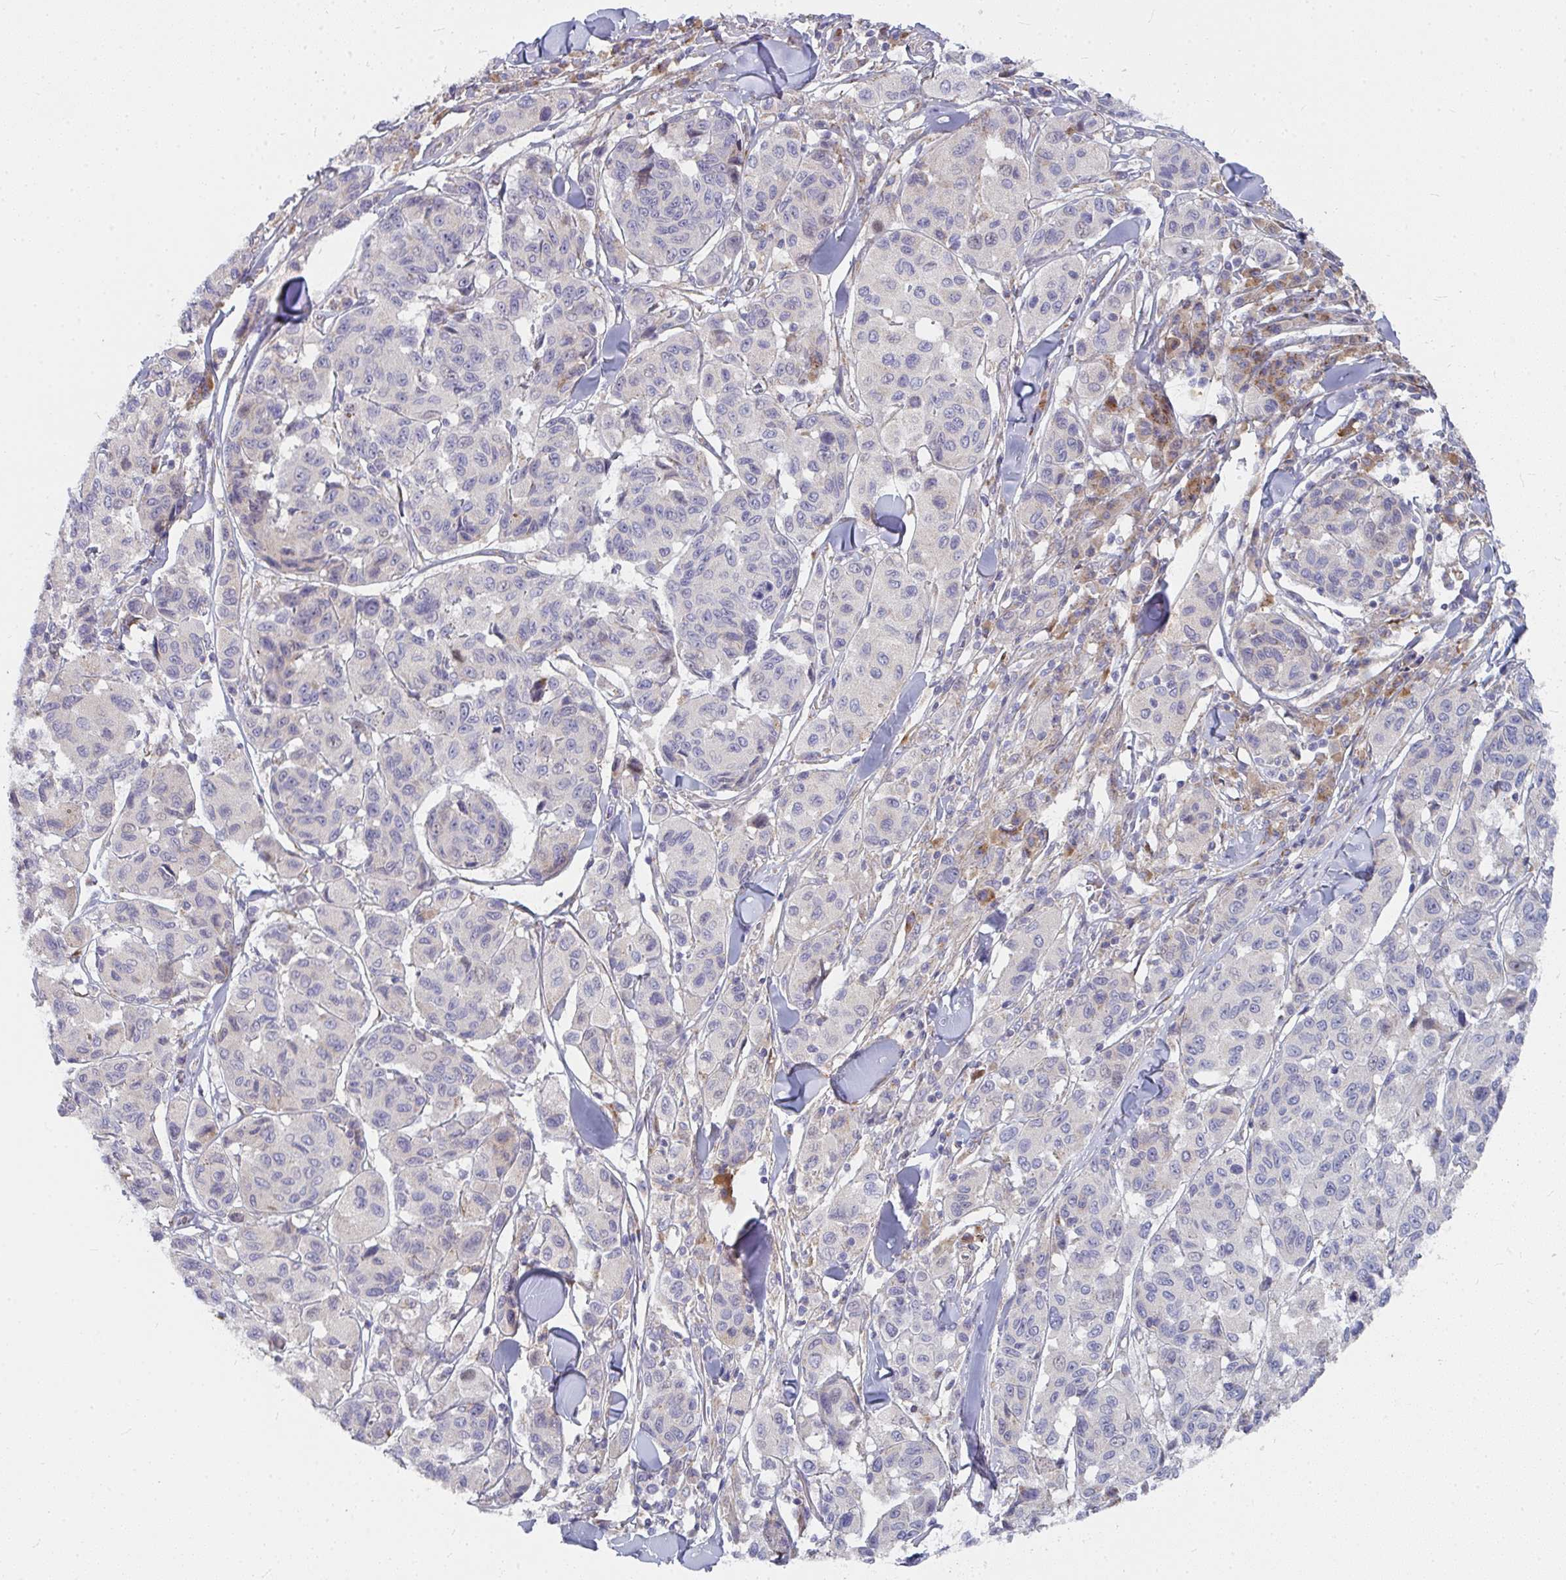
{"staining": {"intensity": "weak", "quantity": "<25%", "location": "nuclear"}, "tissue": "melanoma", "cell_type": "Tumor cells", "image_type": "cancer", "snomed": [{"axis": "morphology", "description": "Malignant melanoma, NOS"}, {"axis": "topography", "description": "Skin"}], "caption": "The IHC micrograph has no significant expression in tumor cells of malignant melanoma tissue. (DAB (3,3'-diaminobenzidine) immunohistochemistry (IHC), high magnification).", "gene": "RHEBL1", "patient": {"sex": "female", "age": 66}}